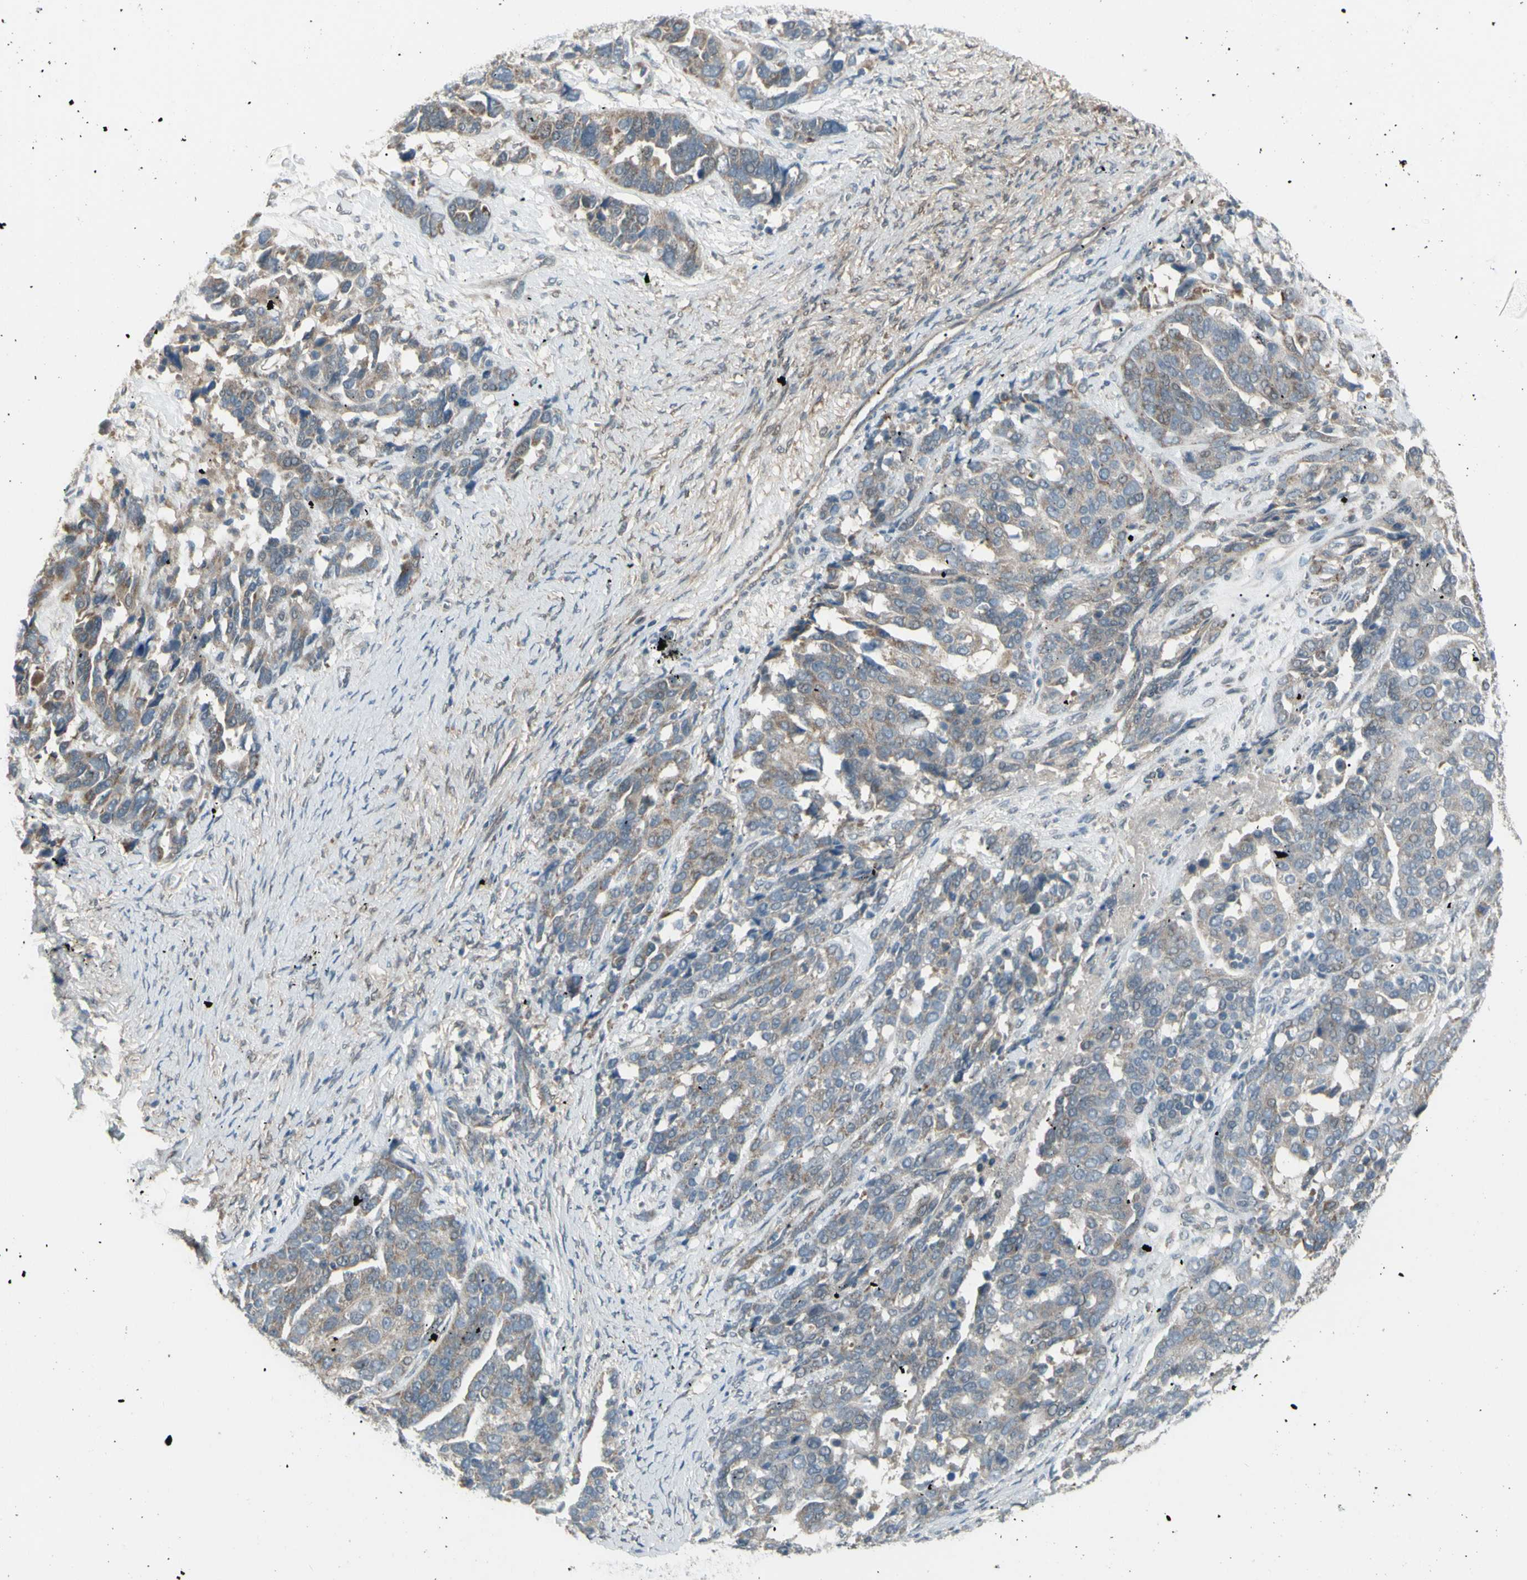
{"staining": {"intensity": "weak", "quantity": "25%-75%", "location": "cytoplasmic/membranous"}, "tissue": "ovarian cancer", "cell_type": "Tumor cells", "image_type": "cancer", "snomed": [{"axis": "morphology", "description": "Cystadenocarcinoma, serous, NOS"}, {"axis": "topography", "description": "Ovary"}], "caption": "IHC staining of serous cystadenocarcinoma (ovarian), which demonstrates low levels of weak cytoplasmic/membranous positivity in about 25%-75% of tumor cells indicating weak cytoplasmic/membranous protein staining. The staining was performed using DAB (3,3'-diaminobenzidine) (brown) for protein detection and nuclei were counterstained in hematoxylin (blue).", "gene": "NAXD", "patient": {"sex": "female", "age": 44}}